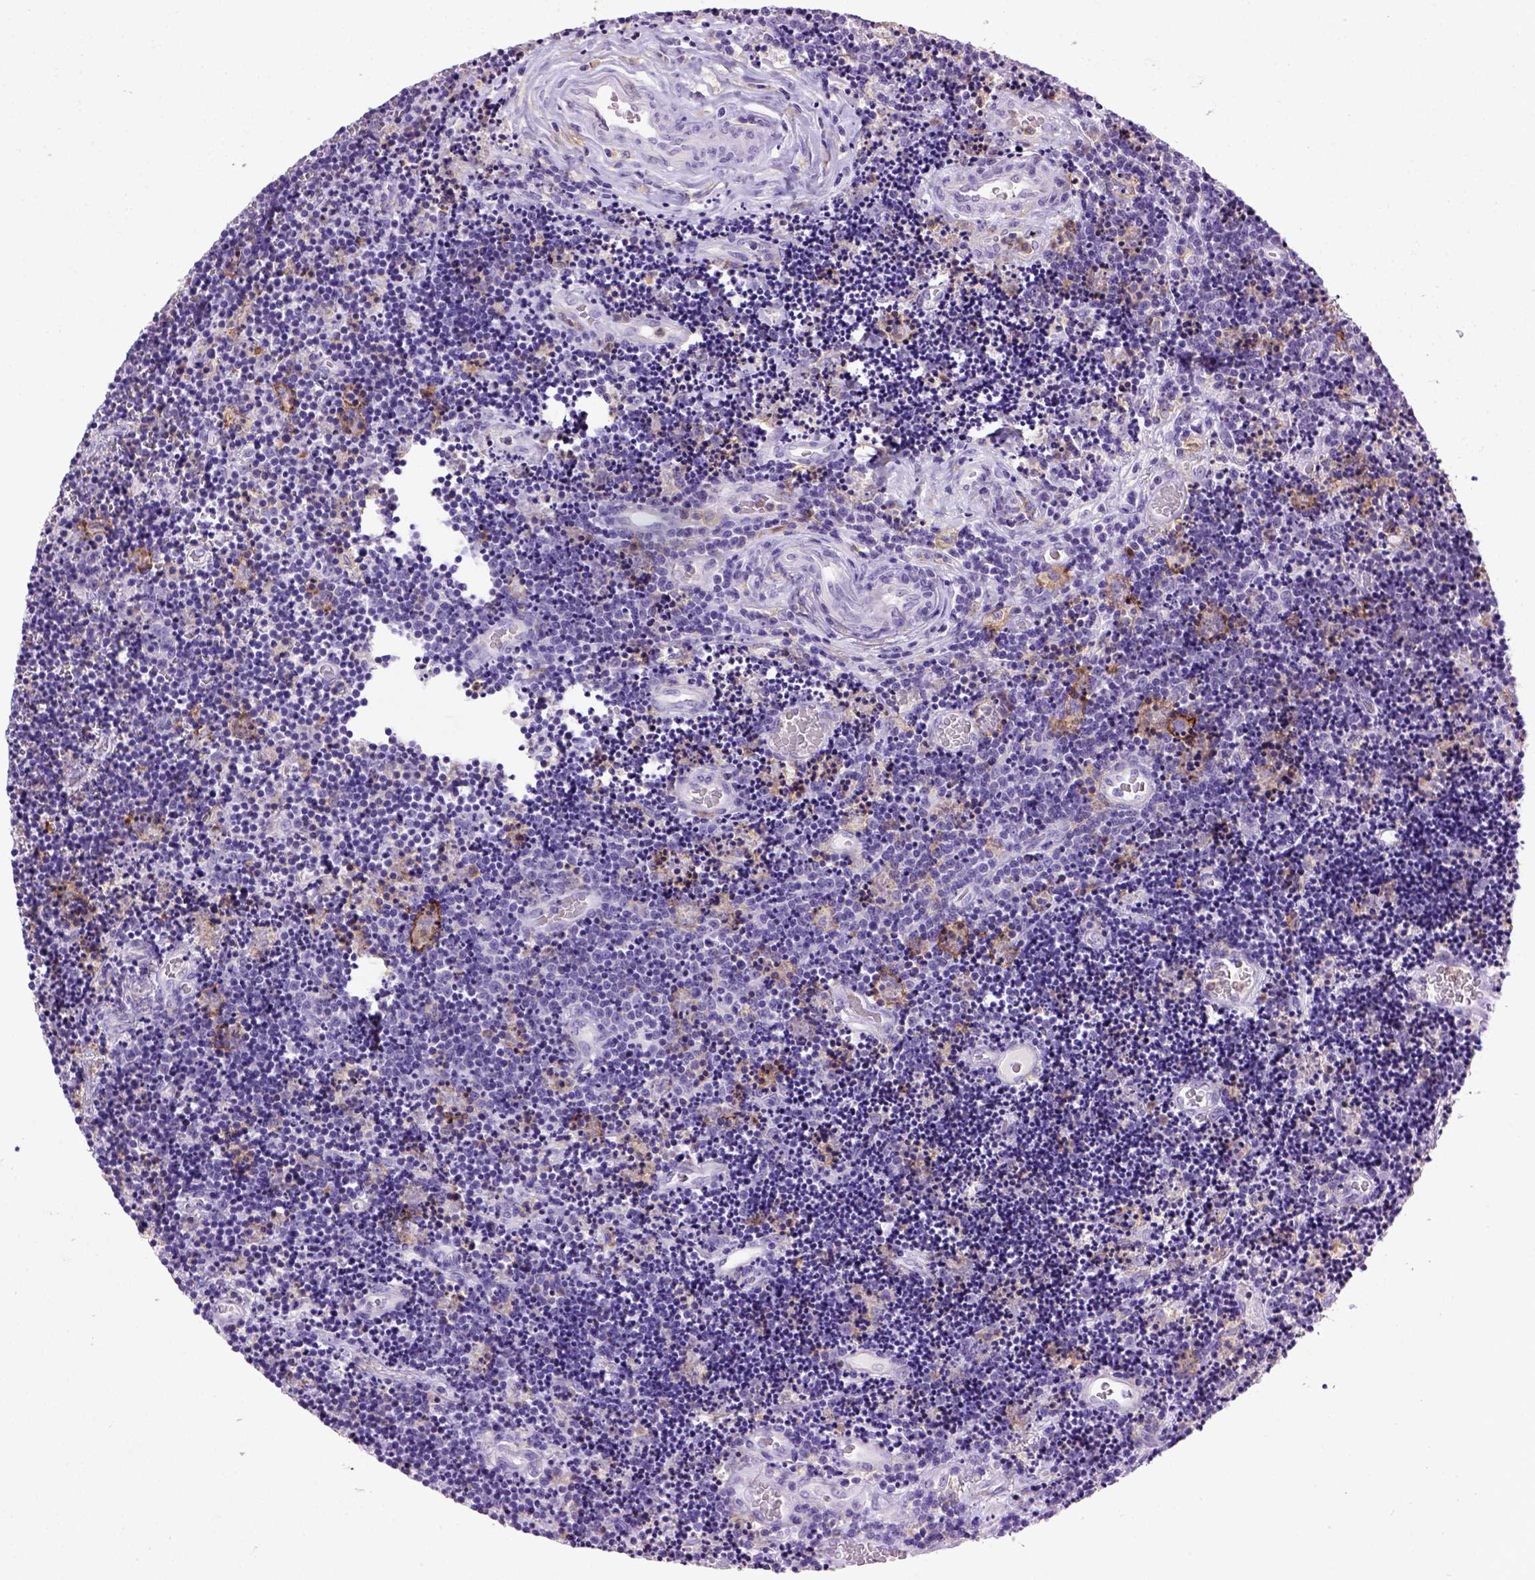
{"staining": {"intensity": "negative", "quantity": "none", "location": "none"}, "tissue": "lymphoma", "cell_type": "Tumor cells", "image_type": "cancer", "snomed": [{"axis": "morphology", "description": "Malignant lymphoma, non-Hodgkin's type, Low grade"}, {"axis": "topography", "description": "Brain"}], "caption": "This is an immunohistochemistry micrograph of human low-grade malignant lymphoma, non-Hodgkin's type. There is no positivity in tumor cells.", "gene": "ITGAX", "patient": {"sex": "female", "age": 66}}